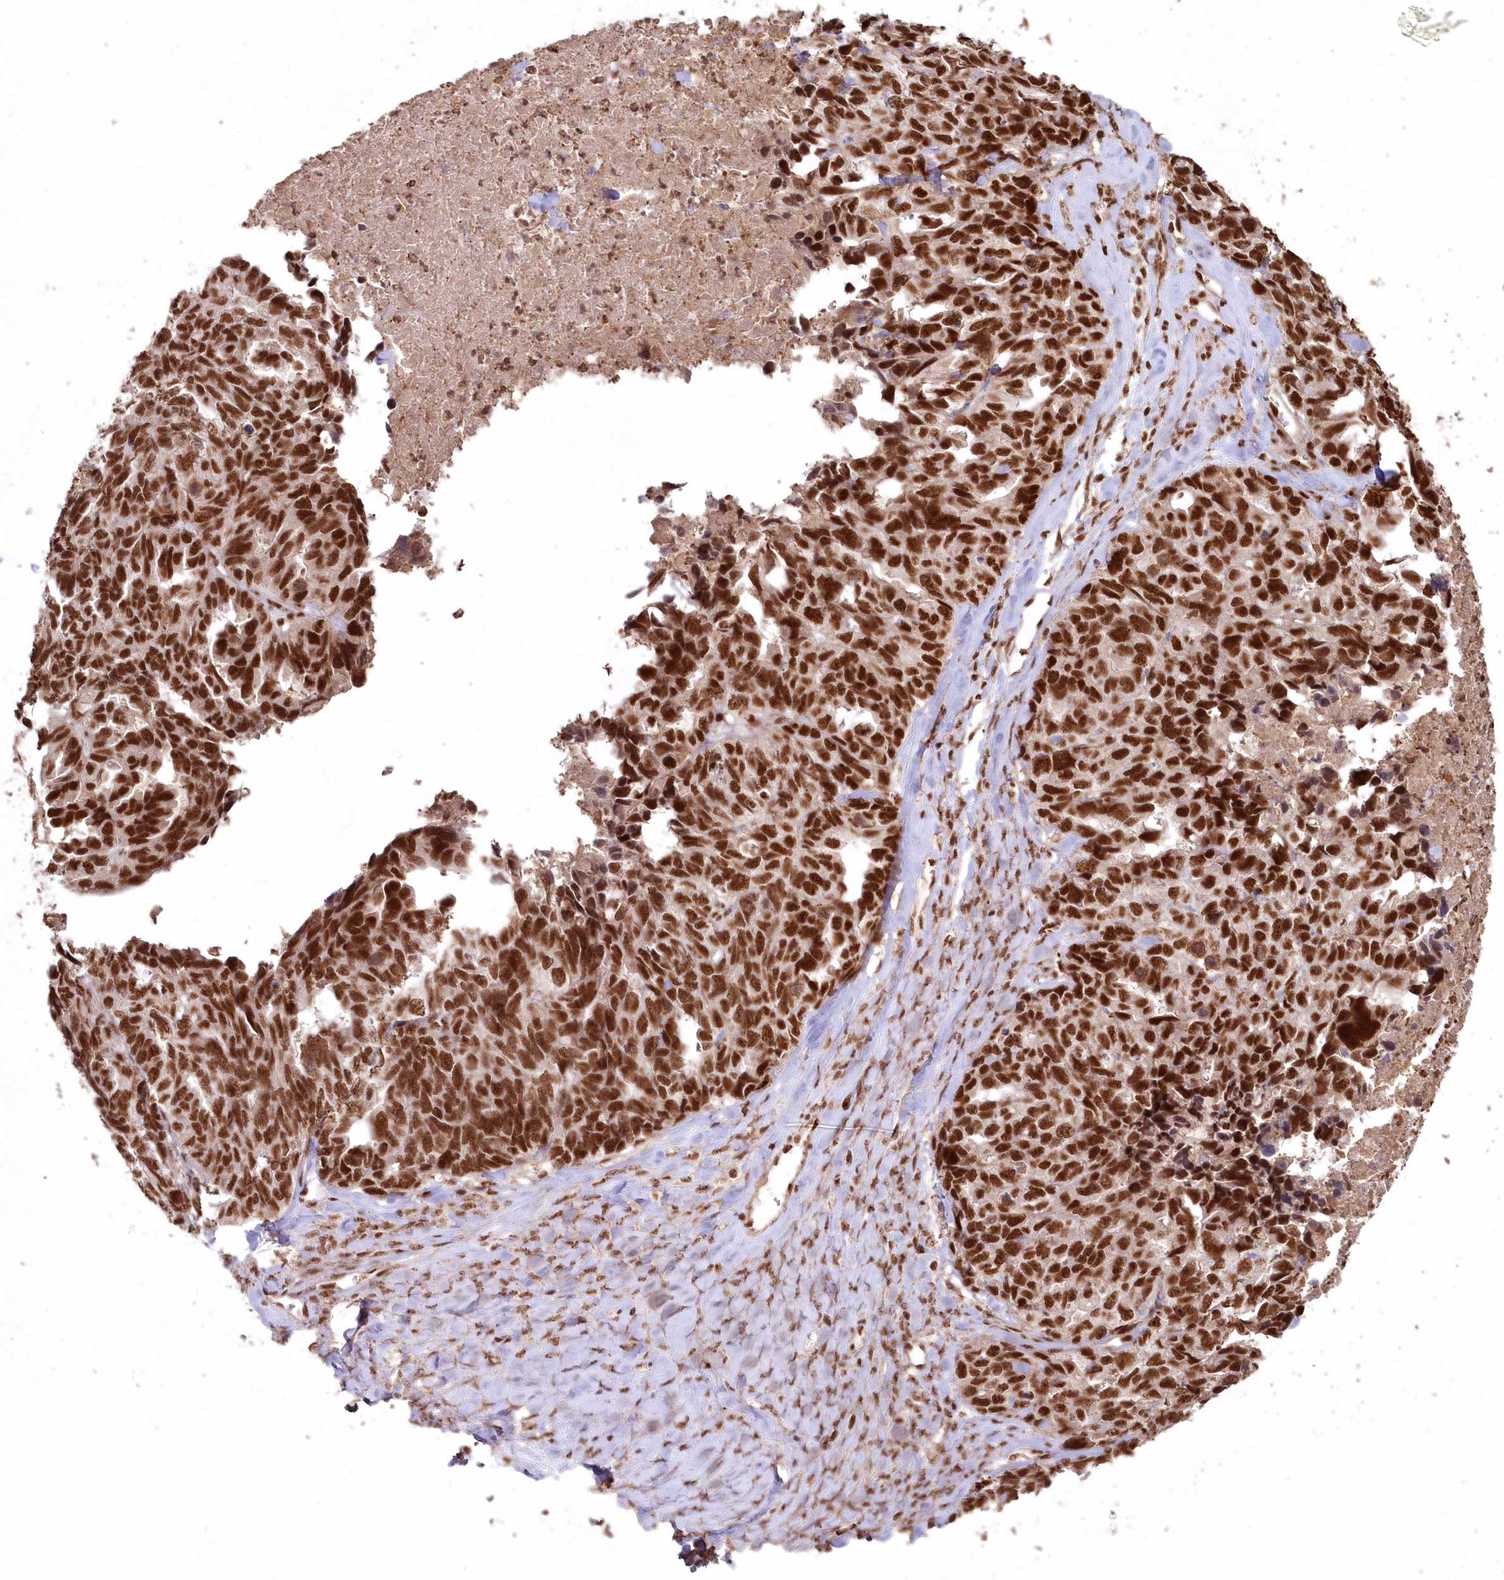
{"staining": {"intensity": "strong", "quantity": ">75%", "location": "nuclear"}, "tissue": "ovarian cancer", "cell_type": "Tumor cells", "image_type": "cancer", "snomed": [{"axis": "morphology", "description": "Cystadenocarcinoma, serous, NOS"}, {"axis": "topography", "description": "Ovary"}], "caption": "A histopathology image of human ovarian cancer stained for a protein shows strong nuclear brown staining in tumor cells.", "gene": "PDS5A", "patient": {"sex": "female", "age": 79}}